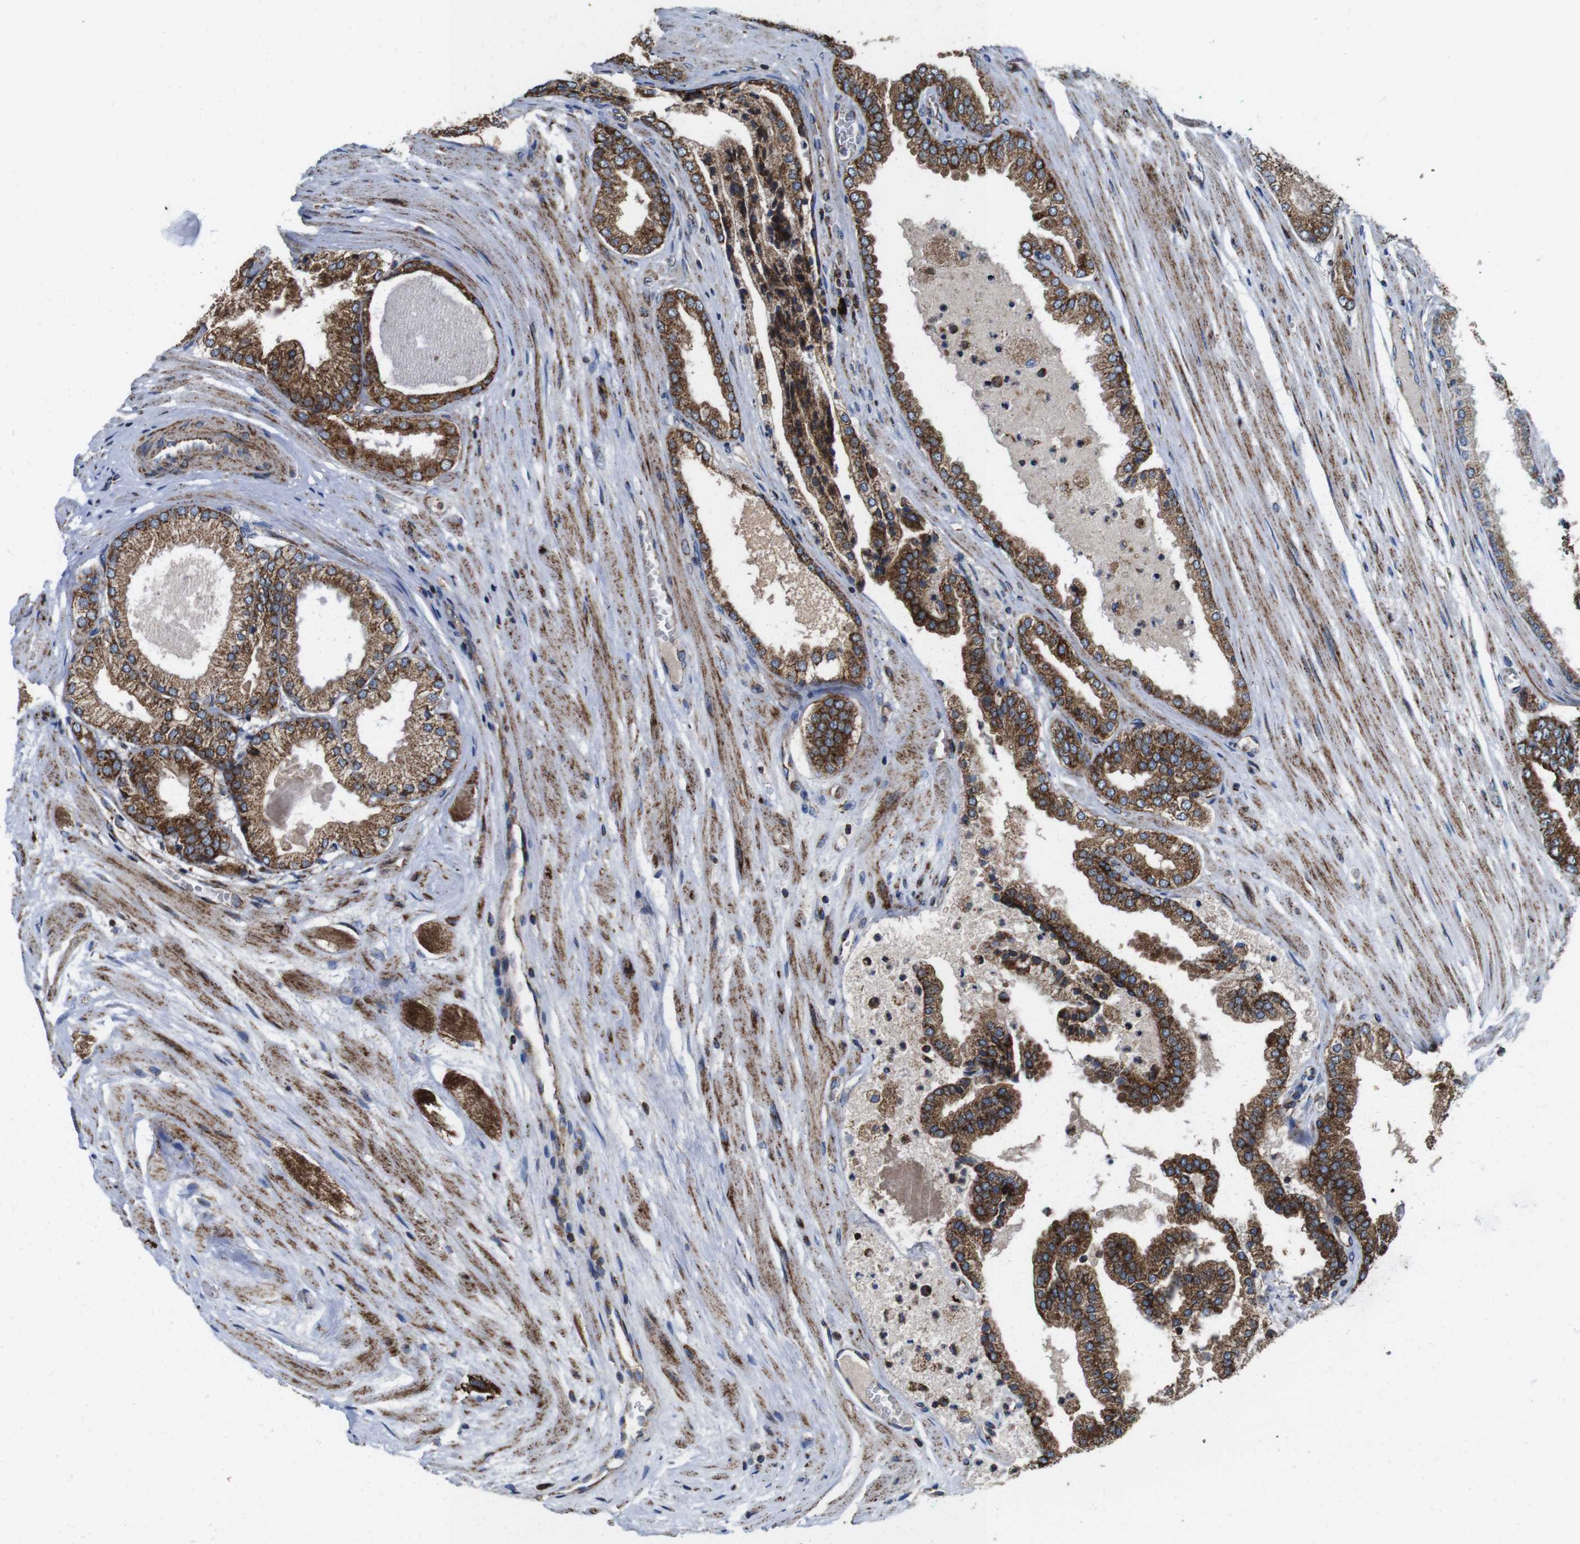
{"staining": {"intensity": "moderate", "quantity": ">75%", "location": "cytoplasmic/membranous"}, "tissue": "prostate cancer", "cell_type": "Tumor cells", "image_type": "cancer", "snomed": [{"axis": "morphology", "description": "Adenocarcinoma, High grade"}, {"axis": "topography", "description": "Prostate"}], "caption": "This photomicrograph shows IHC staining of prostate cancer, with medium moderate cytoplasmic/membranous expression in about >75% of tumor cells.", "gene": "HK1", "patient": {"sex": "male", "age": 59}}